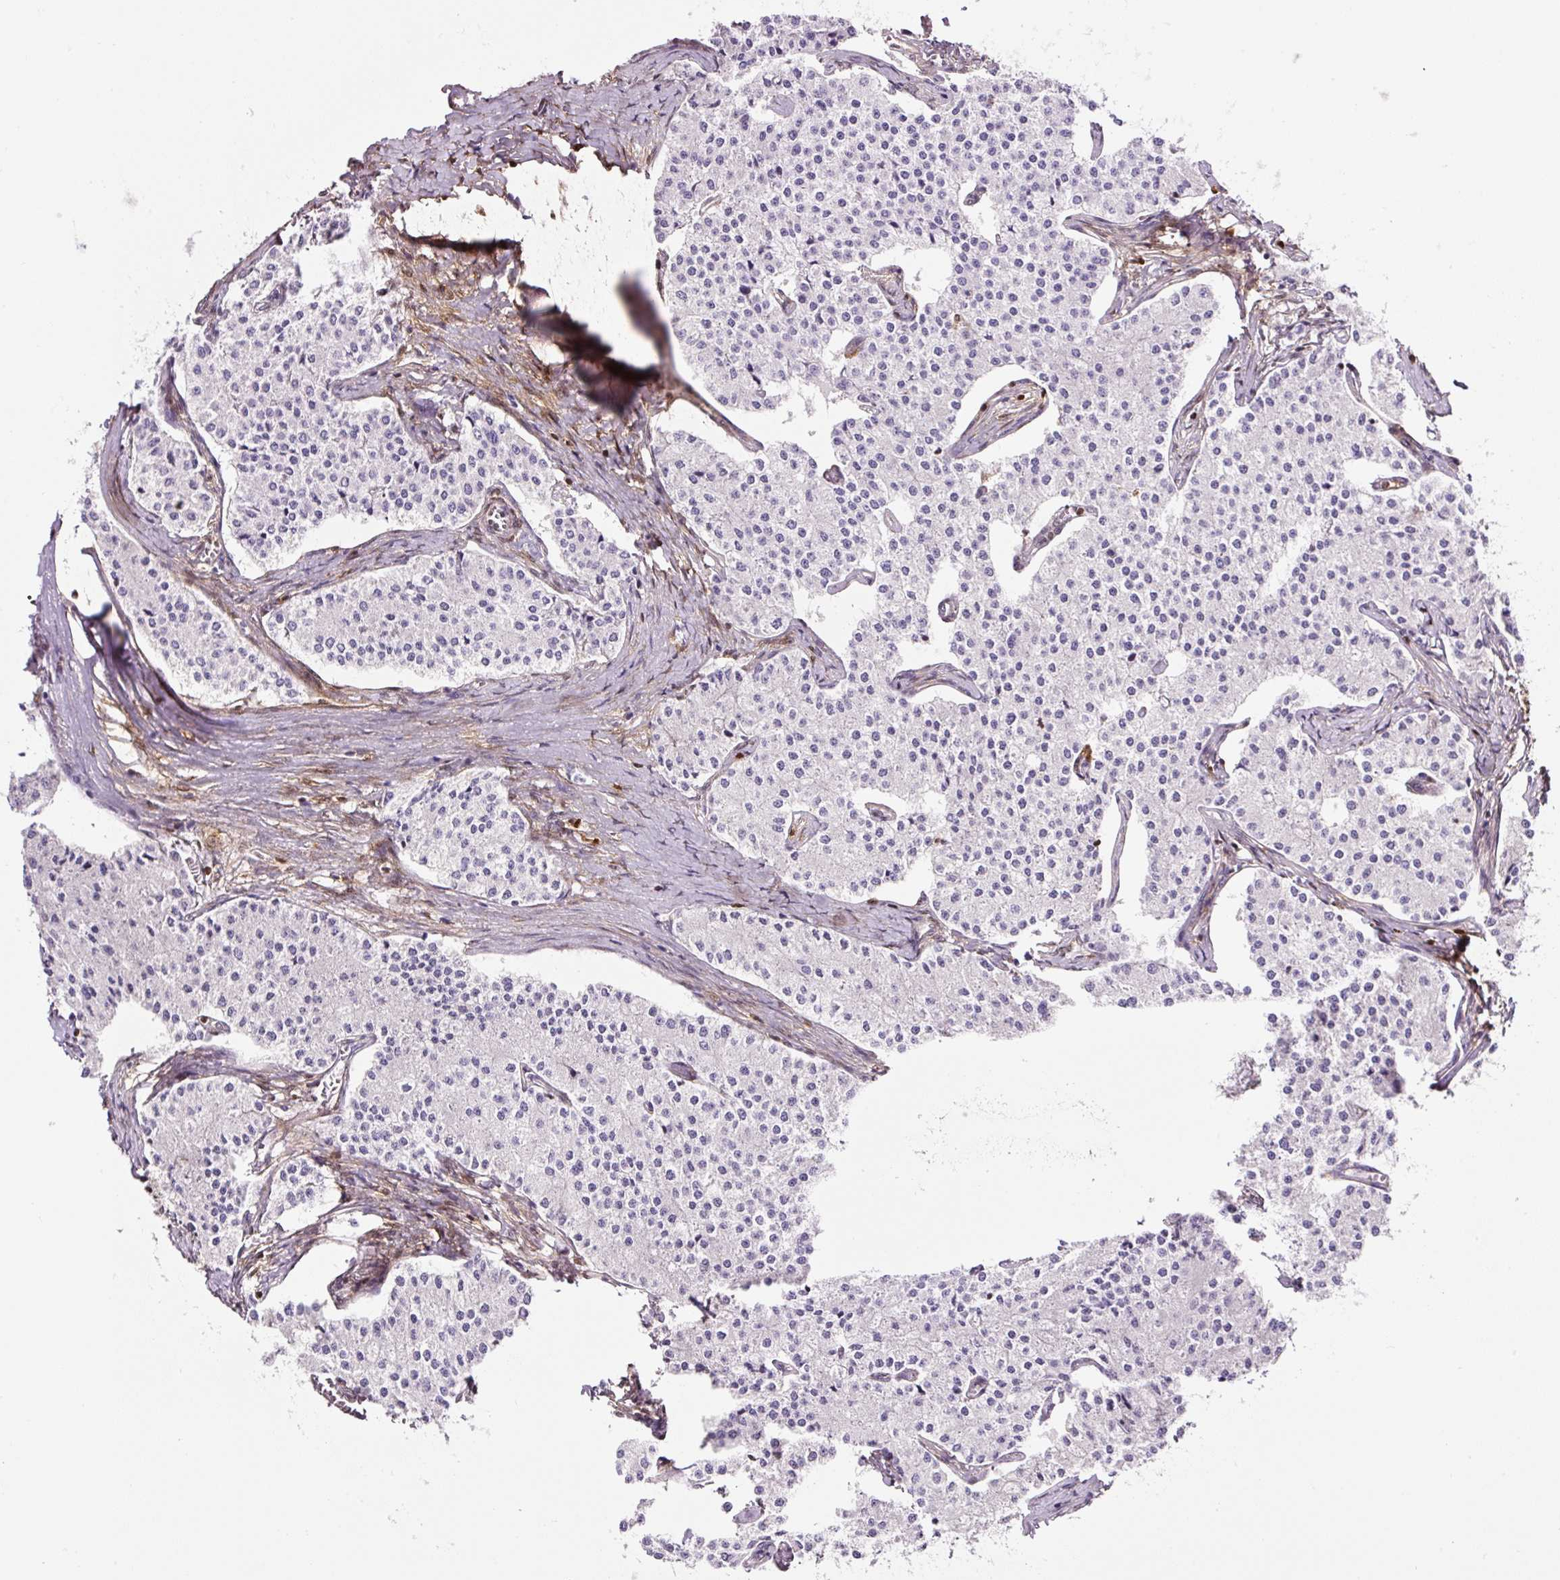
{"staining": {"intensity": "negative", "quantity": "none", "location": "none"}, "tissue": "carcinoid", "cell_type": "Tumor cells", "image_type": "cancer", "snomed": [{"axis": "morphology", "description": "Carcinoid, malignant, NOS"}, {"axis": "topography", "description": "Colon"}], "caption": "This is a micrograph of IHC staining of carcinoid, which shows no staining in tumor cells.", "gene": "ANXA1", "patient": {"sex": "female", "age": 52}}